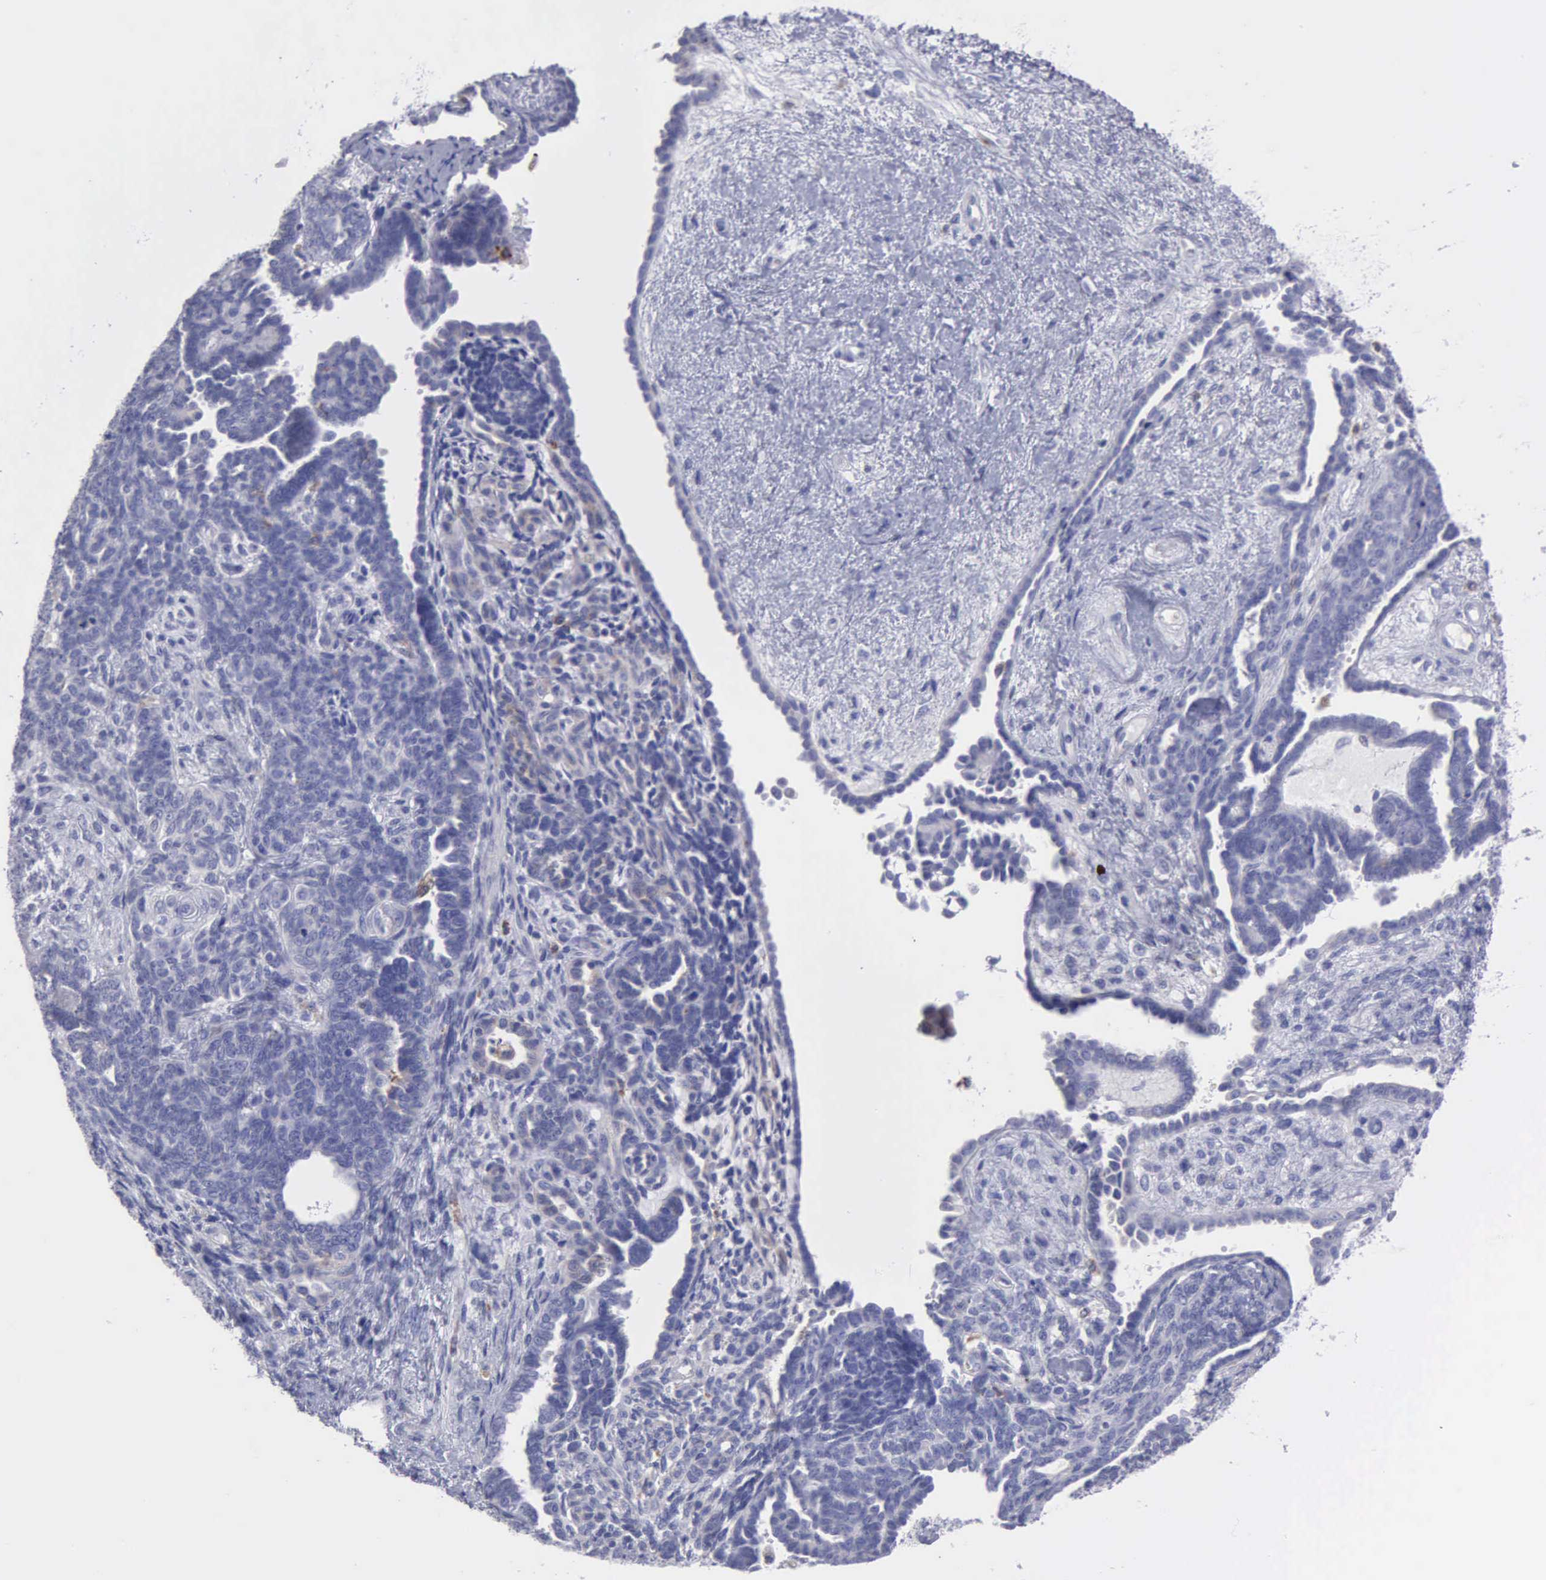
{"staining": {"intensity": "negative", "quantity": "none", "location": "none"}, "tissue": "endometrial cancer", "cell_type": "Tumor cells", "image_type": "cancer", "snomed": [{"axis": "morphology", "description": "Neoplasm, malignant, NOS"}, {"axis": "topography", "description": "Endometrium"}], "caption": "Tumor cells show no significant protein positivity in malignant neoplasm (endometrial).", "gene": "TYRP1", "patient": {"sex": "female", "age": 74}}